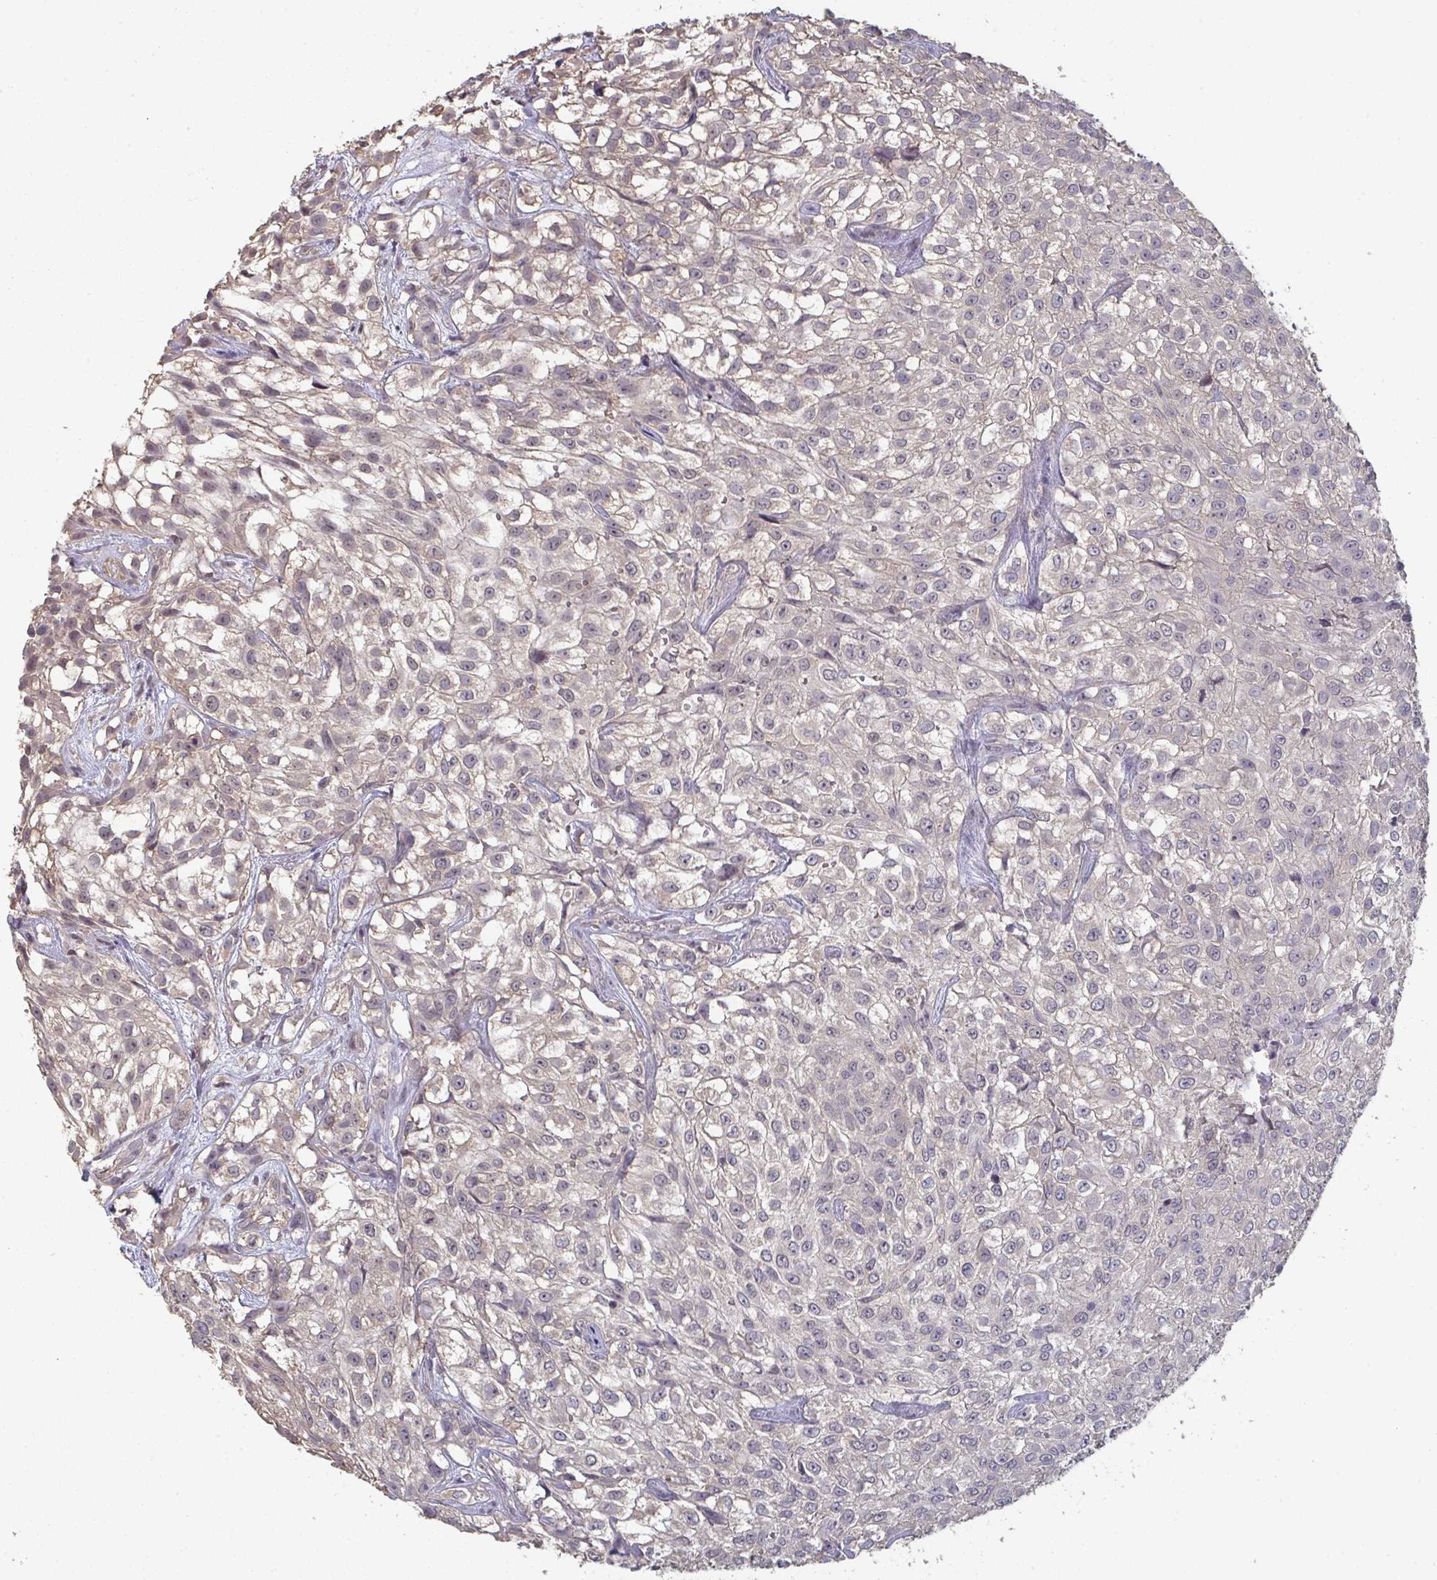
{"staining": {"intensity": "weak", "quantity": "<25%", "location": "cytoplasmic/membranous"}, "tissue": "urothelial cancer", "cell_type": "Tumor cells", "image_type": "cancer", "snomed": [{"axis": "morphology", "description": "Urothelial carcinoma, High grade"}, {"axis": "topography", "description": "Urinary bladder"}], "caption": "An IHC image of urothelial cancer is shown. There is no staining in tumor cells of urothelial cancer. (DAB immunohistochemistry, high magnification).", "gene": "LIX1", "patient": {"sex": "male", "age": 56}}